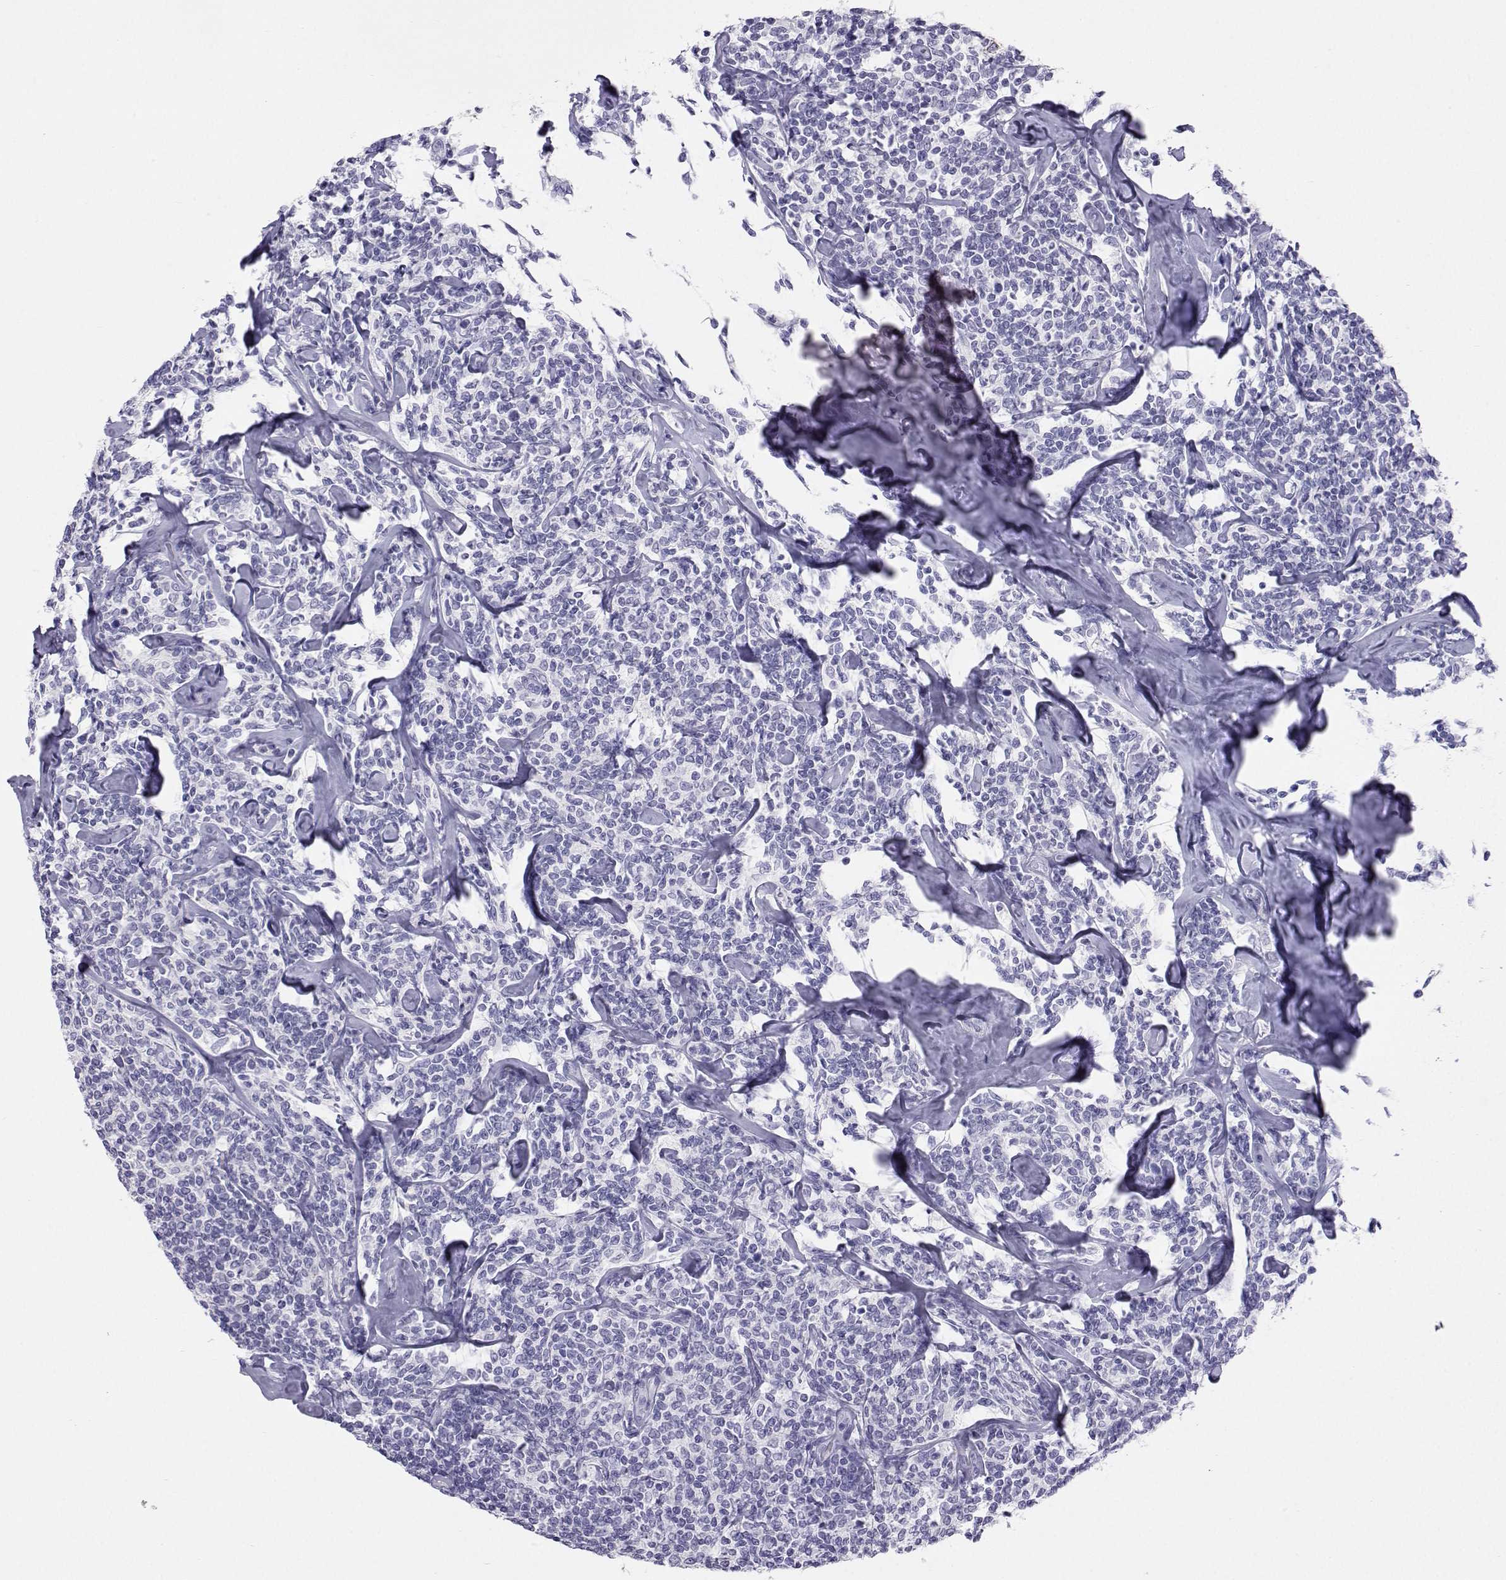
{"staining": {"intensity": "negative", "quantity": "none", "location": "none"}, "tissue": "lymphoma", "cell_type": "Tumor cells", "image_type": "cancer", "snomed": [{"axis": "morphology", "description": "Malignant lymphoma, non-Hodgkin's type, Low grade"}, {"axis": "topography", "description": "Lymph node"}], "caption": "DAB (3,3'-diaminobenzidine) immunohistochemical staining of malignant lymphoma, non-Hodgkin's type (low-grade) exhibits no significant positivity in tumor cells.", "gene": "PLIN4", "patient": {"sex": "female", "age": 56}}